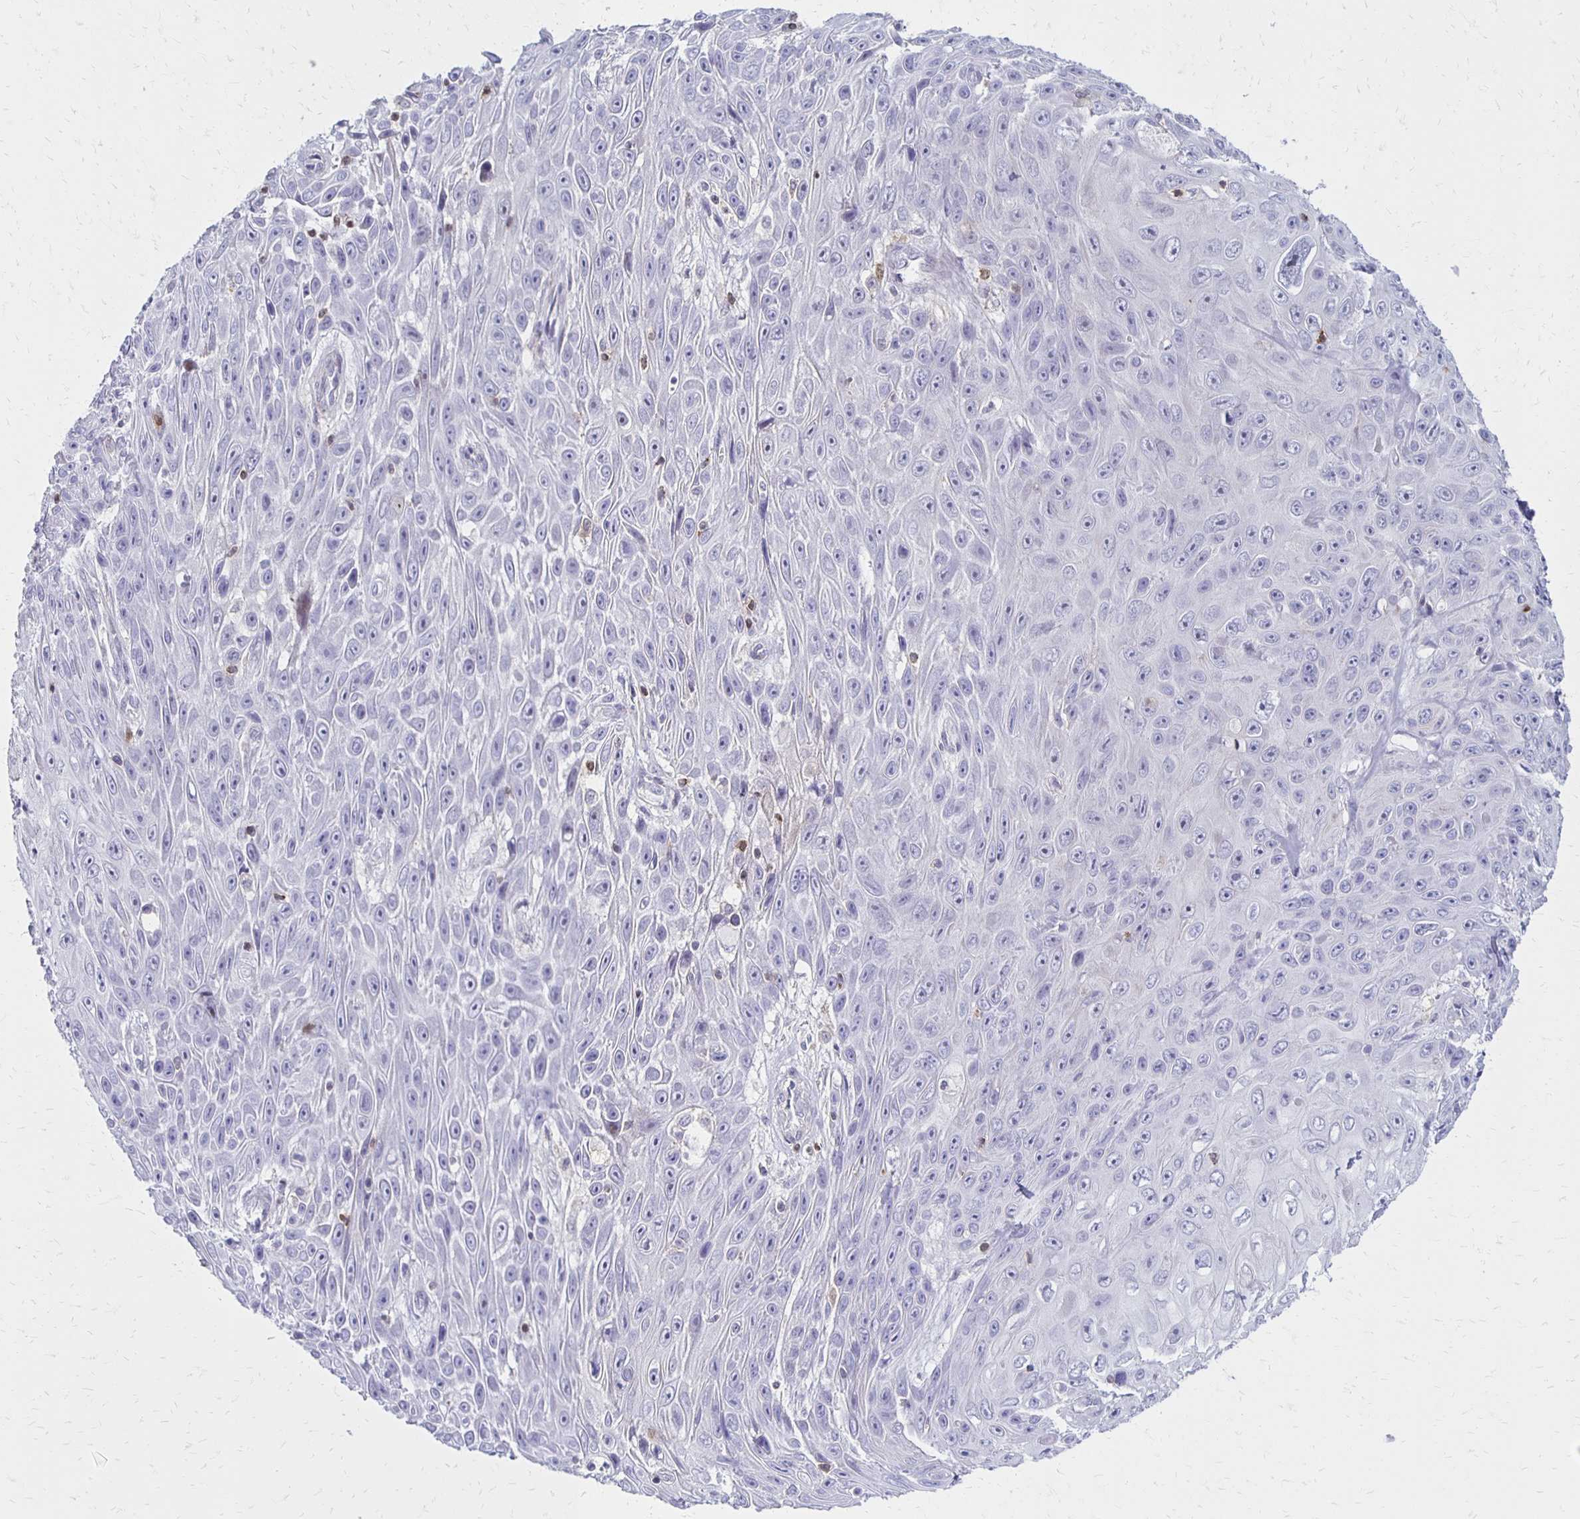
{"staining": {"intensity": "negative", "quantity": "none", "location": "none"}, "tissue": "skin cancer", "cell_type": "Tumor cells", "image_type": "cancer", "snomed": [{"axis": "morphology", "description": "Squamous cell carcinoma, NOS"}, {"axis": "topography", "description": "Skin"}], "caption": "IHC of human skin cancer (squamous cell carcinoma) exhibits no positivity in tumor cells.", "gene": "CCL21", "patient": {"sex": "male", "age": 82}}